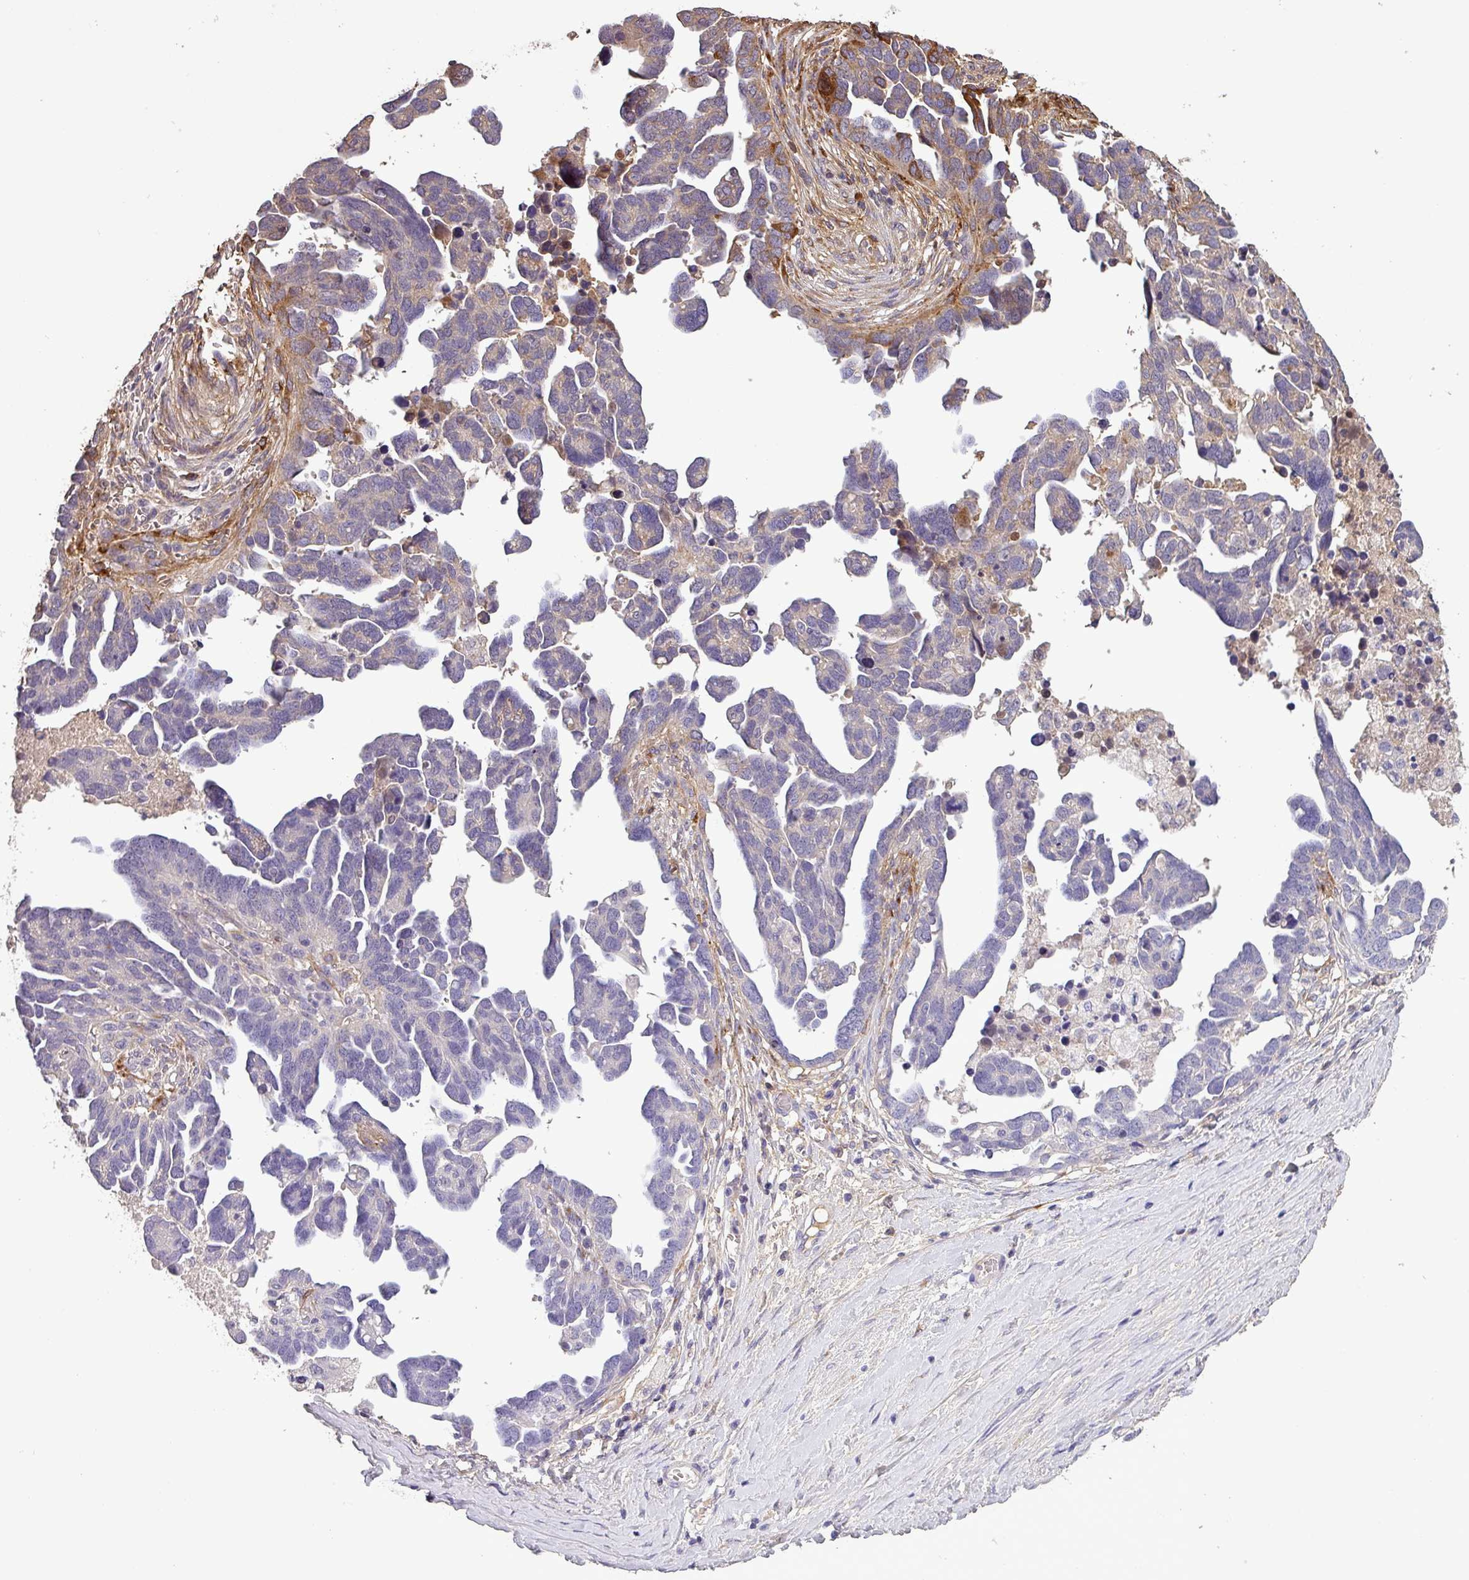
{"staining": {"intensity": "moderate", "quantity": "<25%", "location": "cytoplasmic/membranous"}, "tissue": "ovarian cancer", "cell_type": "Tumor cells", "image_type": "cancer", "snomed": [{"axis": "morphology", "description": "Cystadenocarcinoma, serous, NOS"}, {"axis": "topography", "description": "Ovary"}], "caption": "Human ovarian cancer (serous cystadenocarcinoma) stained for a protein (brown) demonstrates moderate cytoplasmic/membranous positive expression in approximately <25% of tumor cells.", "gene": "ISLR", "patient": {"sex": "female", "age": 54}}